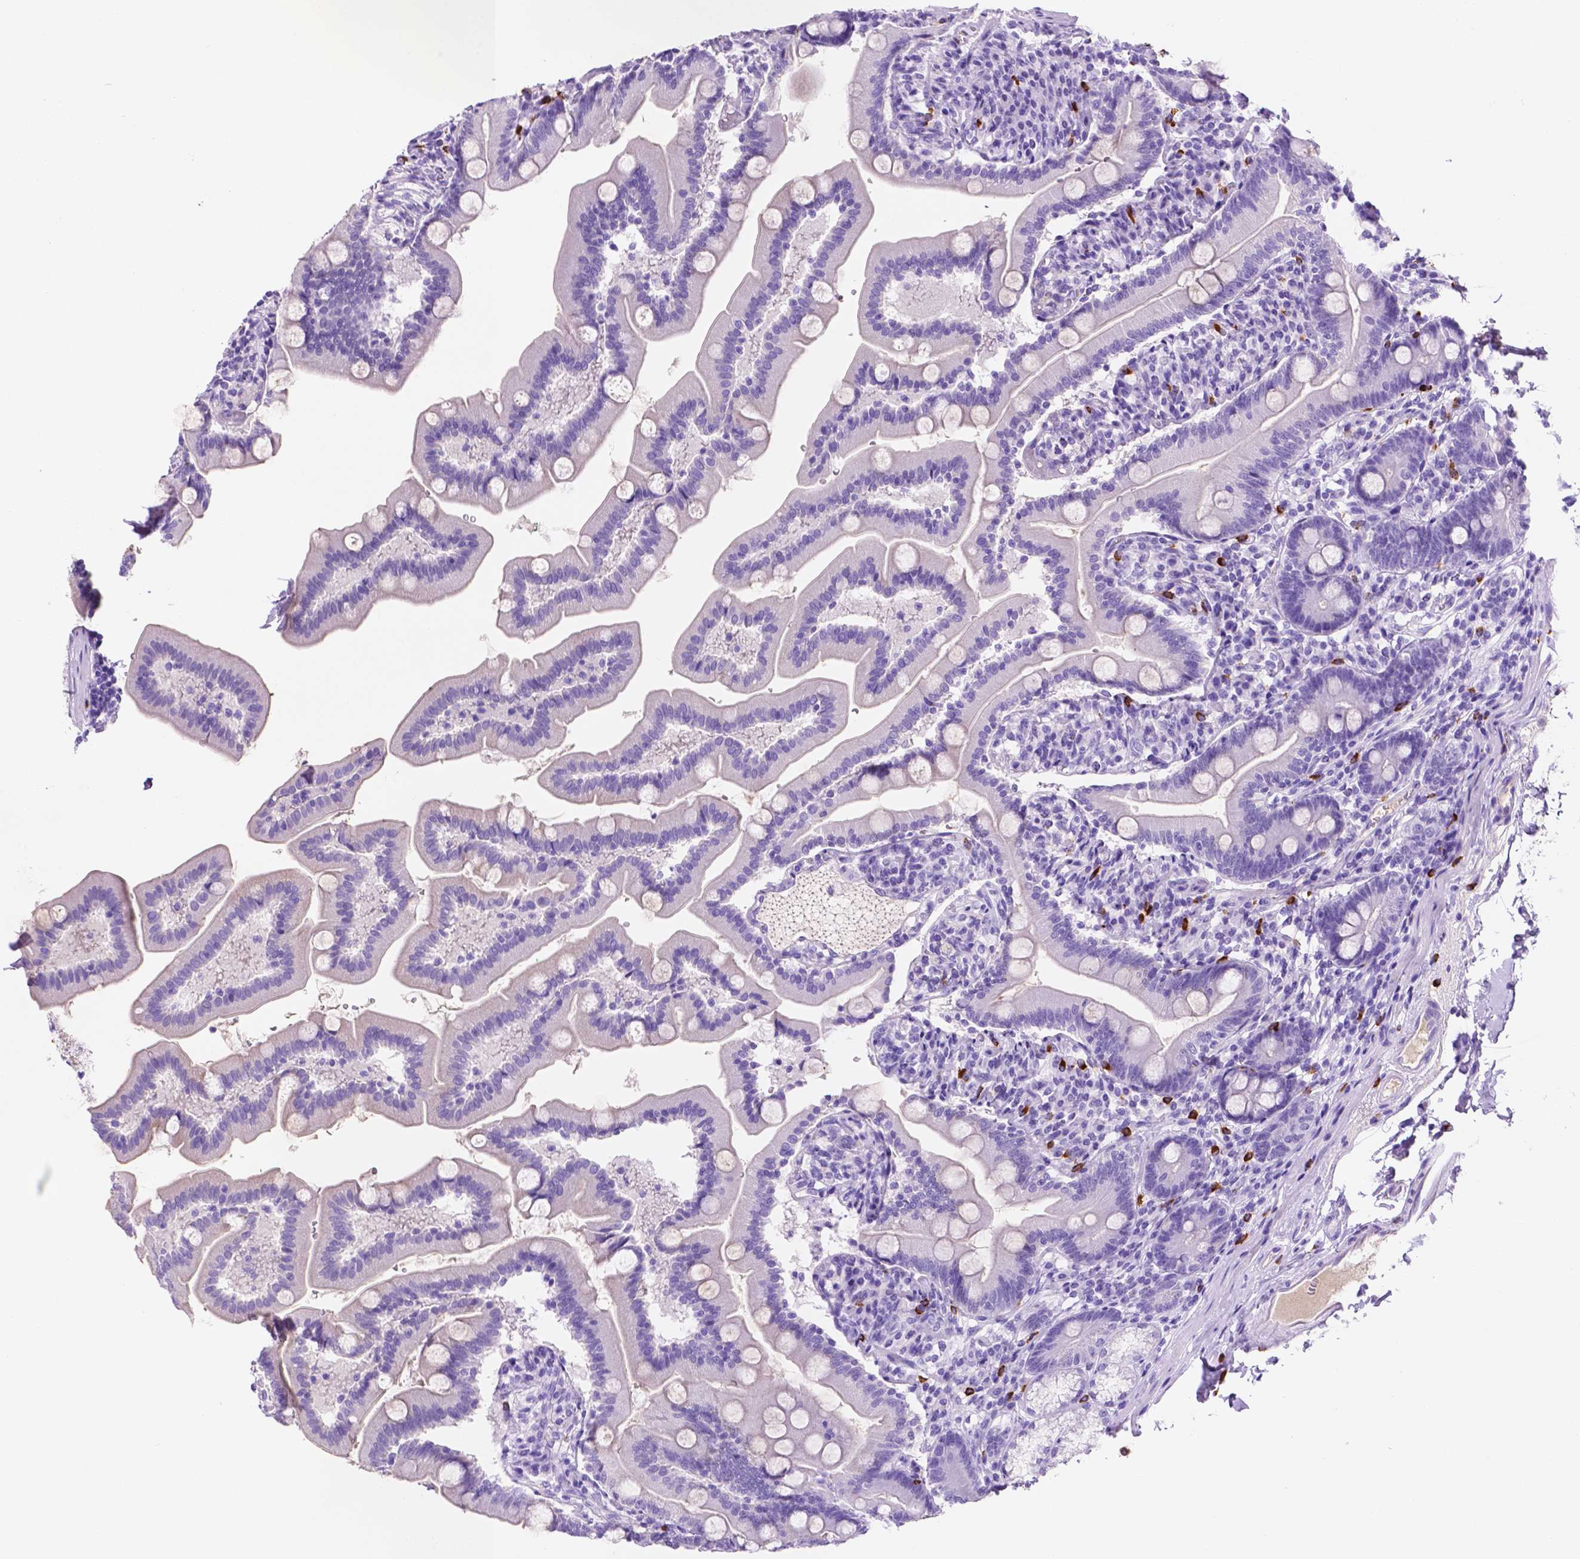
{"staining": {"intensity": "negative", "quantity": "none", "location": "none"}, "tissue": "duodenum", "cell_type": "Glandular cells", "image_type": "normal", "snomed": [{"axis": "morphology", "description": "Normal tissue, NOS"}, {"axis": "topography", "description": "Duodenum"}], "caption": "Immunohistochemistry of normal duodenum displays no expression in glandular cells.", "gene": "FOXB2", "patient": {"sex": "female", "age": 67}}